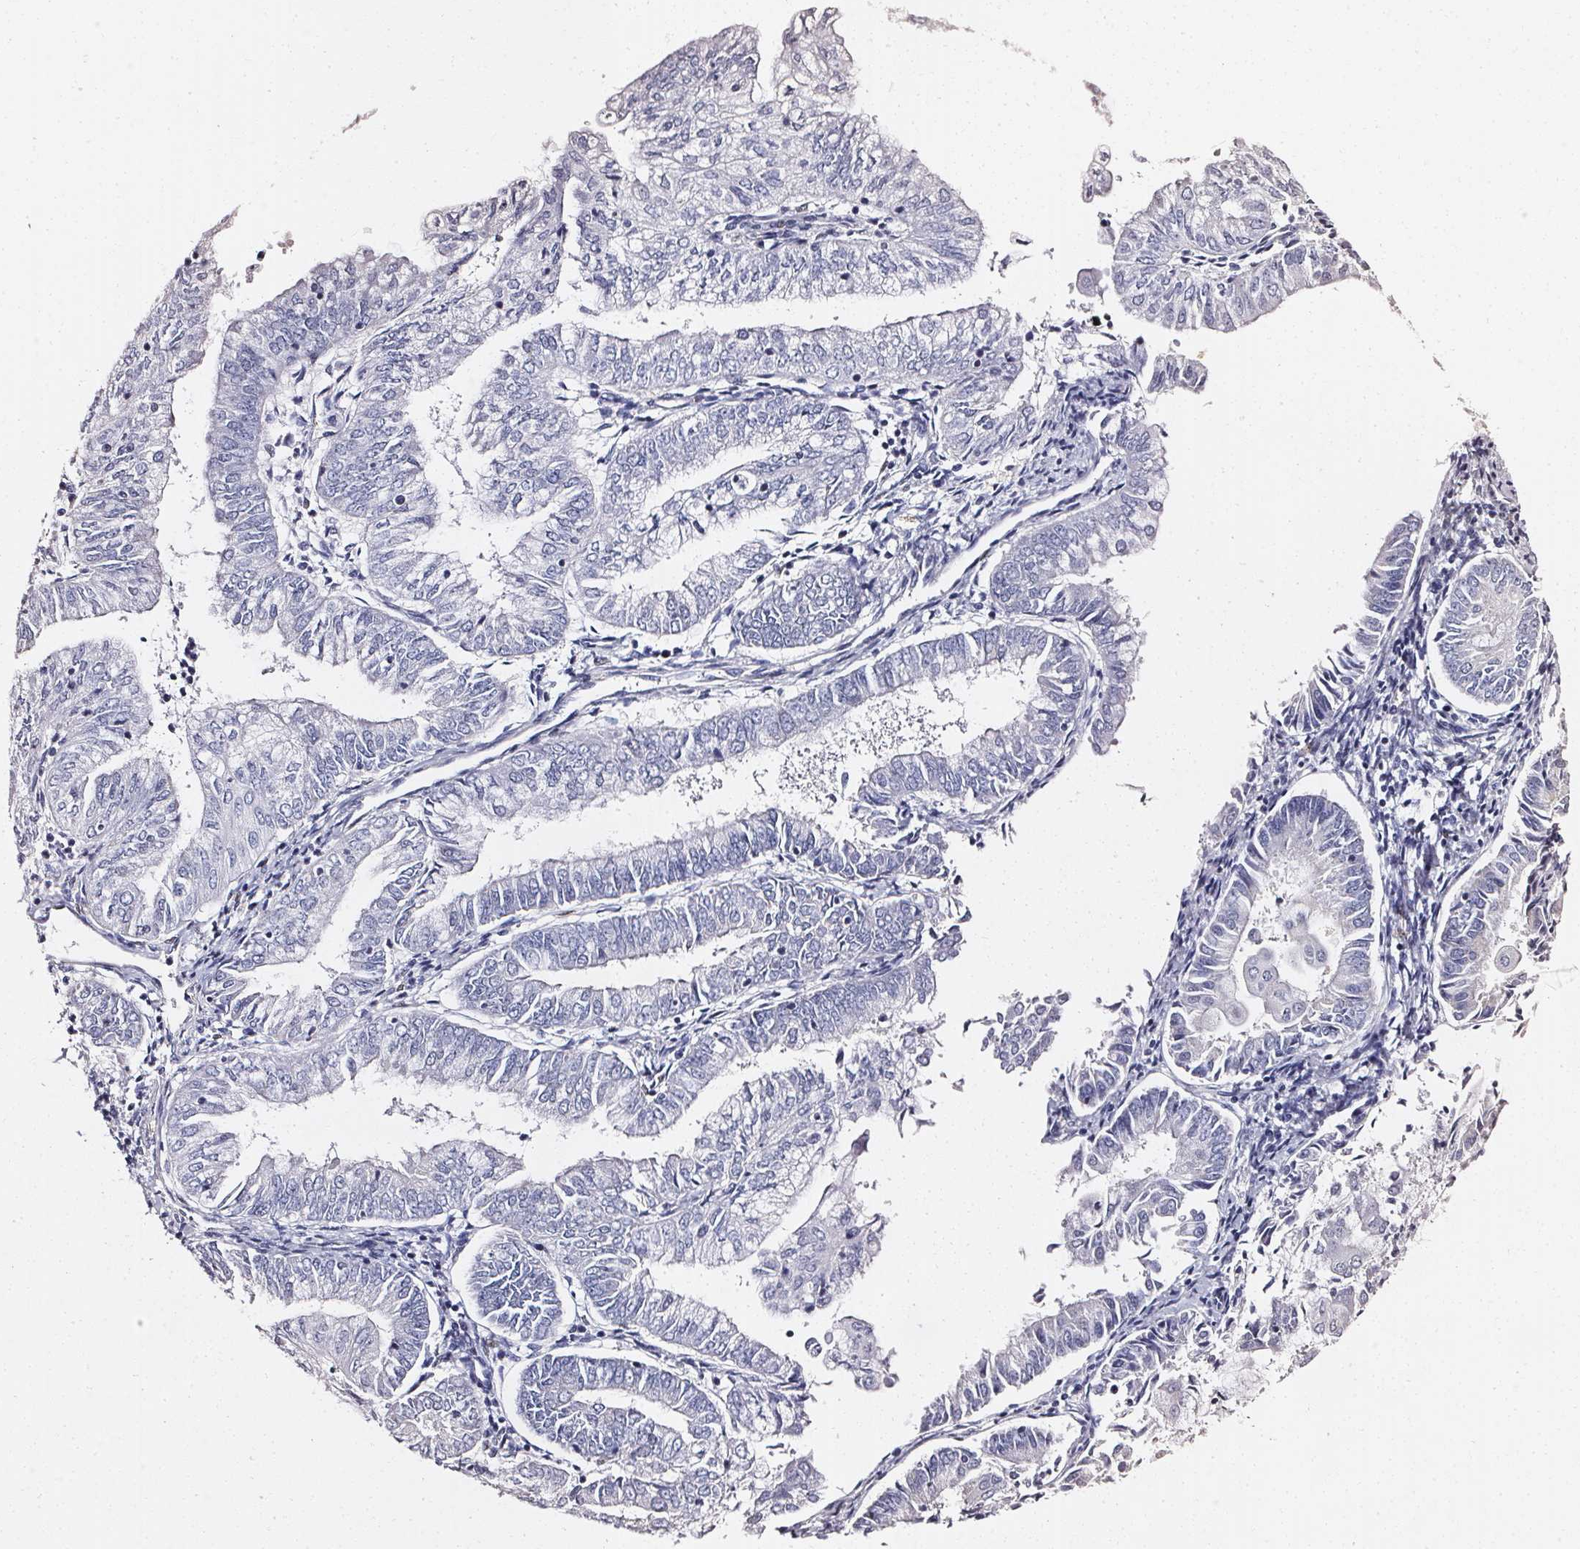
{"staining": {"intensity": "negative", "quantity": "none", "location": "none"}, "tissue": "endometrial cancer", "cell_type": "Tumor cells", "image_type": "cancer", "snomed": [{"axis": "morphology", "description": "Adenocarcinoma, NOS"}, {"axis": "topography", "description": "Endometrium"}], "caption": "There is no significant positivity in tumor cells of endometrial adenocarcinoma.", "gene": "GP6", "patient": {"sex": "female", "age": 55}}